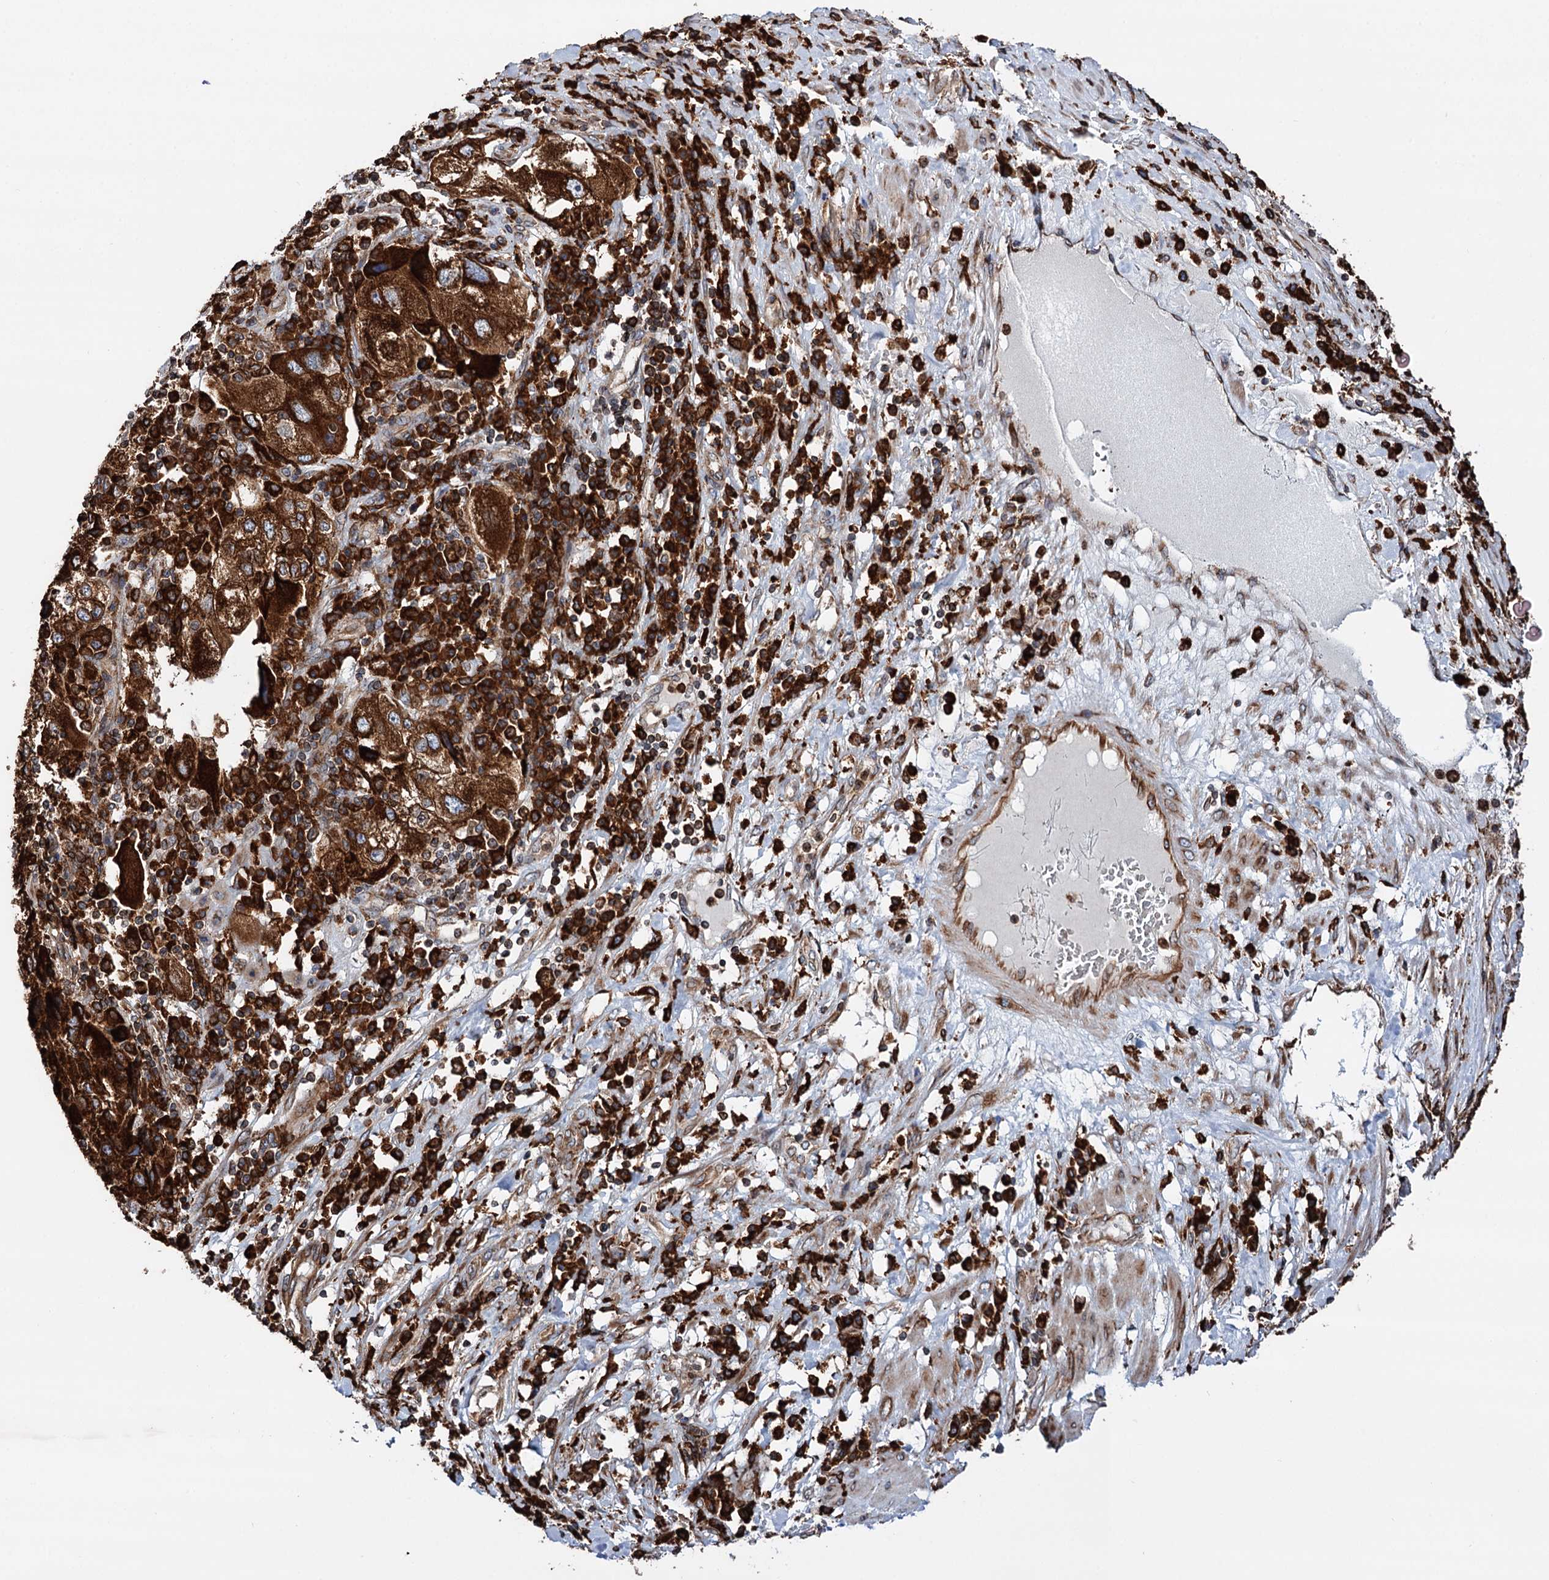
{"staining": {"intensity": "strong", "quantity": ">75%", "location": "cytoplasmic/membranous"}, "tissue": "endometrial cancer", "cell_type": "Tumor cells", "image_type": "cancer", "snomed": [{"axis": "morphology", "description": "Adenocarcinoma, NOS"}, {"axis": "topography", "description": "Endometrium"}], "caption": "Endometrial cancer (adenocarcinoma) stained for a protein exhibits strong cytoplasmic/membranous positivity in tumor cells.", "gene": "ERP29", "patient": {"sex": "female", "age": 49}}